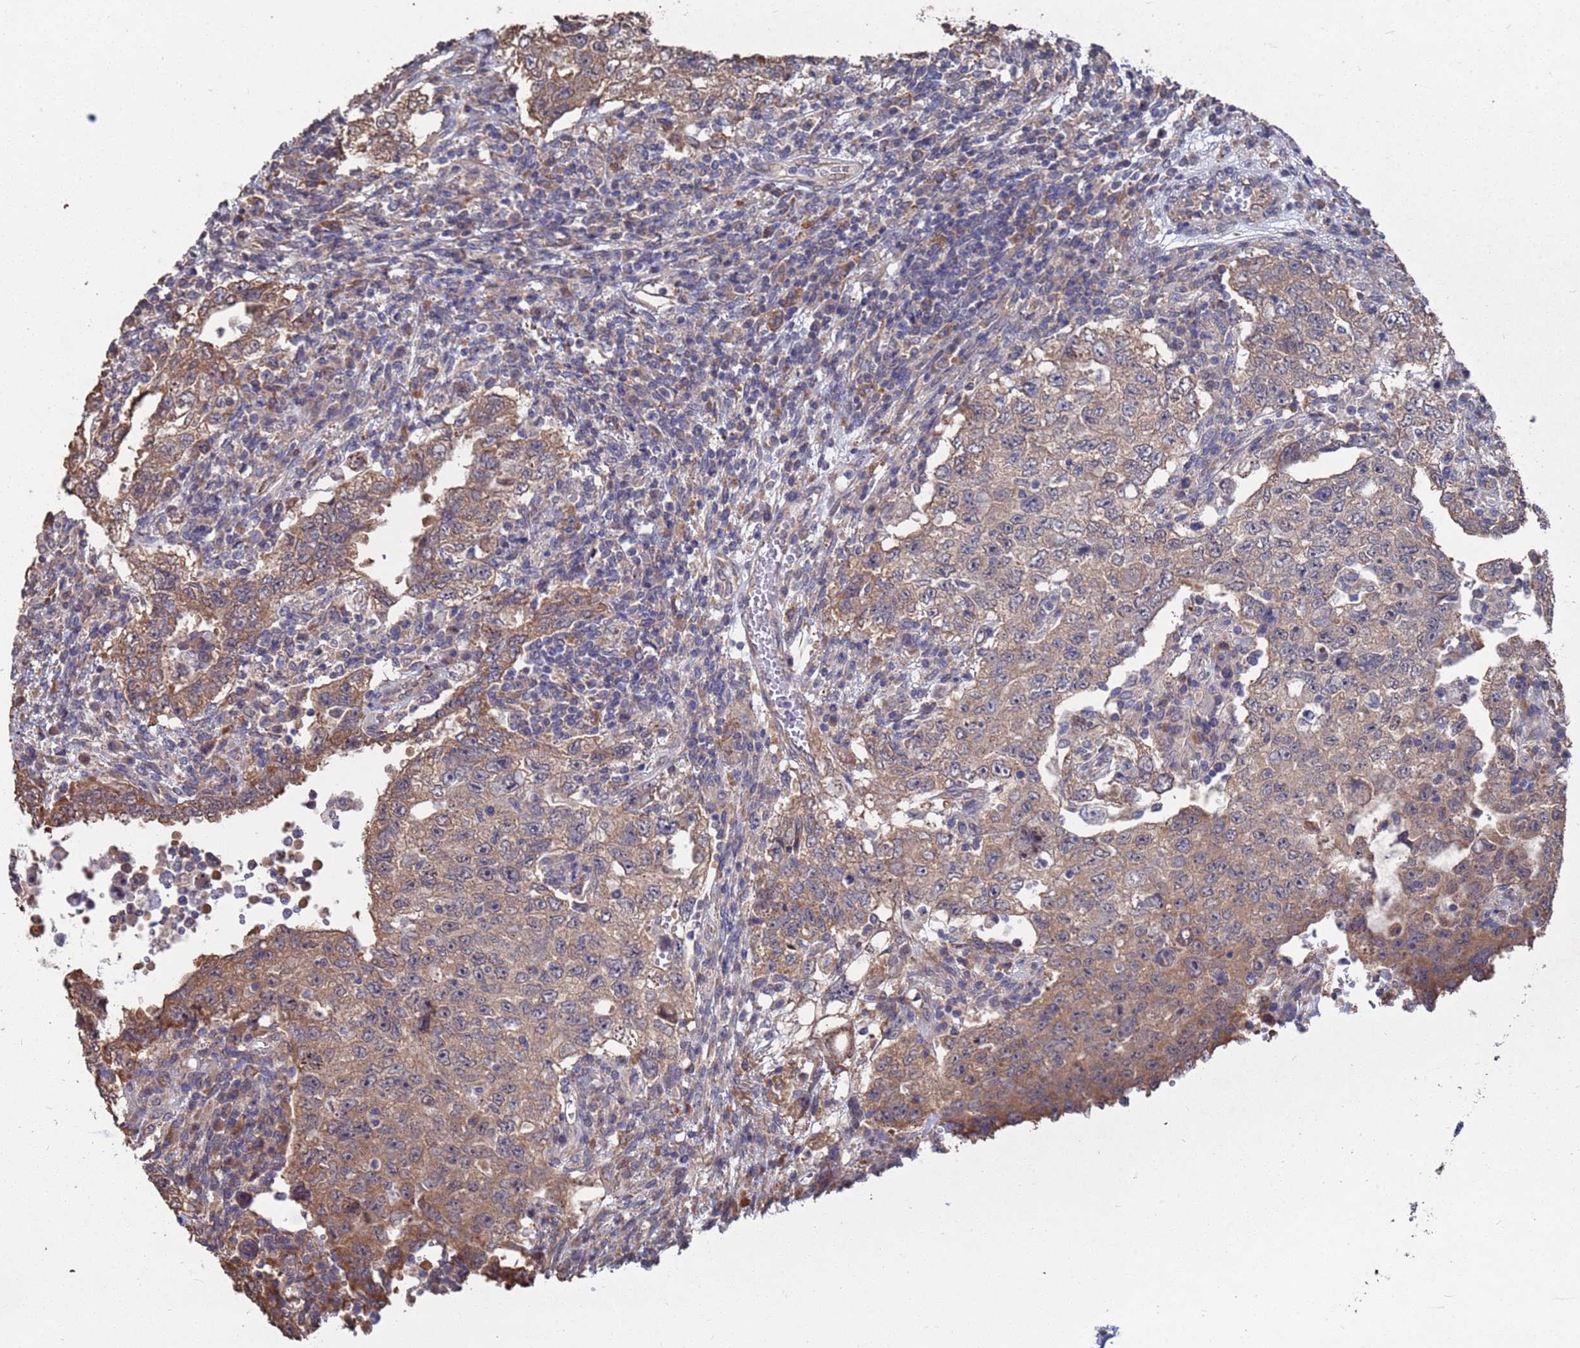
{"staining": {"intensity": "moderate", "quantity": ">75%", "location": "cytoplasmic/membranous"}, "tissue": "testis cancer", "cell_type": "Tumor cells", "image_type": "cancer", "snomed": [{"axis": "morphology", "description": "Carcinoma, Embryonal, NOS"}, {"axis": "topography", "description": "Testis"}], "caption": "Immunohistochemical staining of testis cancer (embryonal carcinoma) exhibits medium levels of moderate cytoplasmic/membranous staining in approximately >75% of tumor cells.", "gene": "CFAP119", "patient": {"sex": "male", "age": 26}}